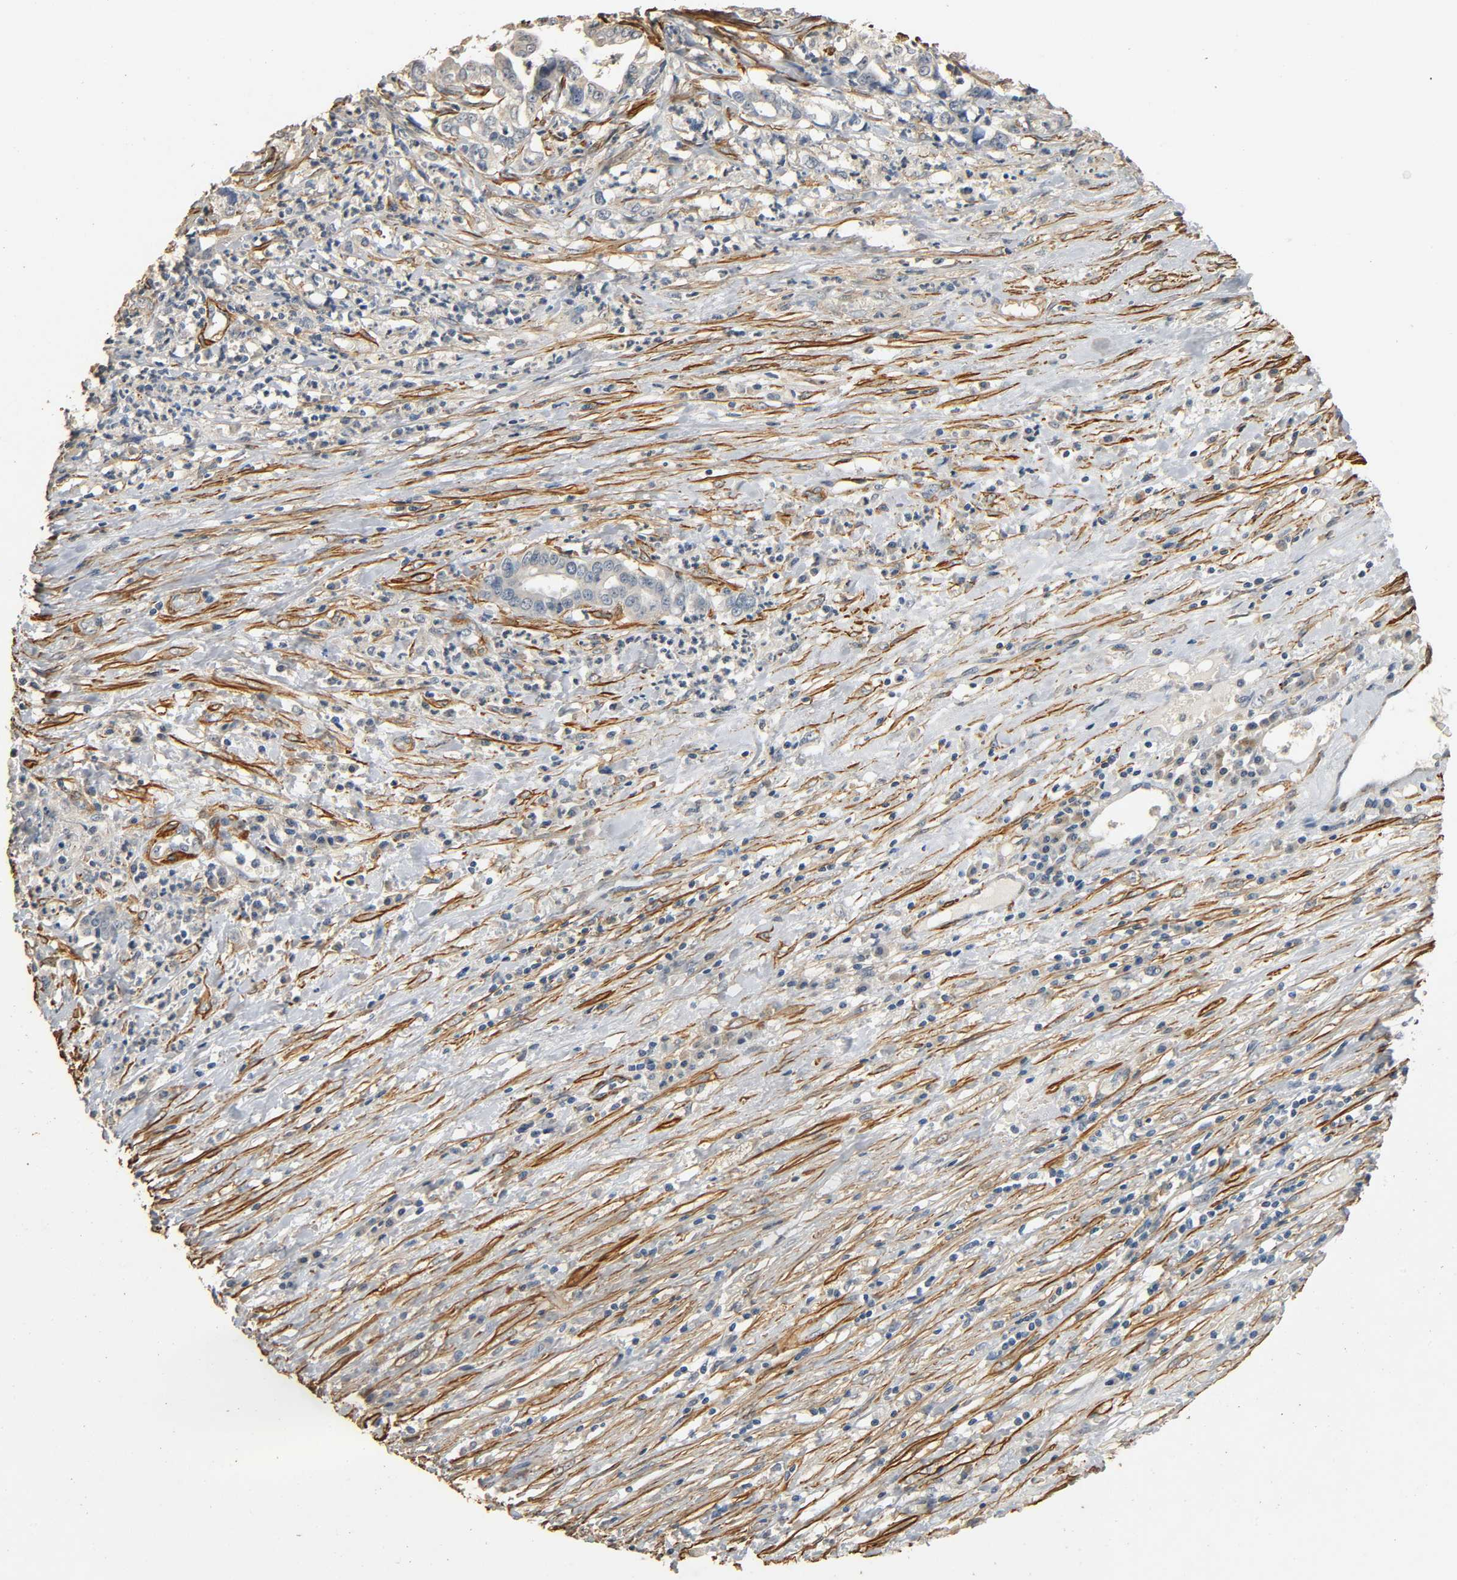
{"staining": {"intensity": "weak", "quantity": "25%-75%", "location": "cytoplasmic/membranous"}, "tissue": "liver cancer", "cell_type": "Tumor cells", "image_type": "cancer", "snomed": [{"axis": "morphology", "description": "Cholangiocarcinoma"}, {"axis": "topography", "description": "Liver"}], "caption": "Liver cancer (cholangiocarcinoma) stained with IHC exhibits weak cytoplasmic/membranous positivity in about 25%-75% of tumor cells.", "gene": "GSTA3", "patient": {"sex": "female", "age": 61}}